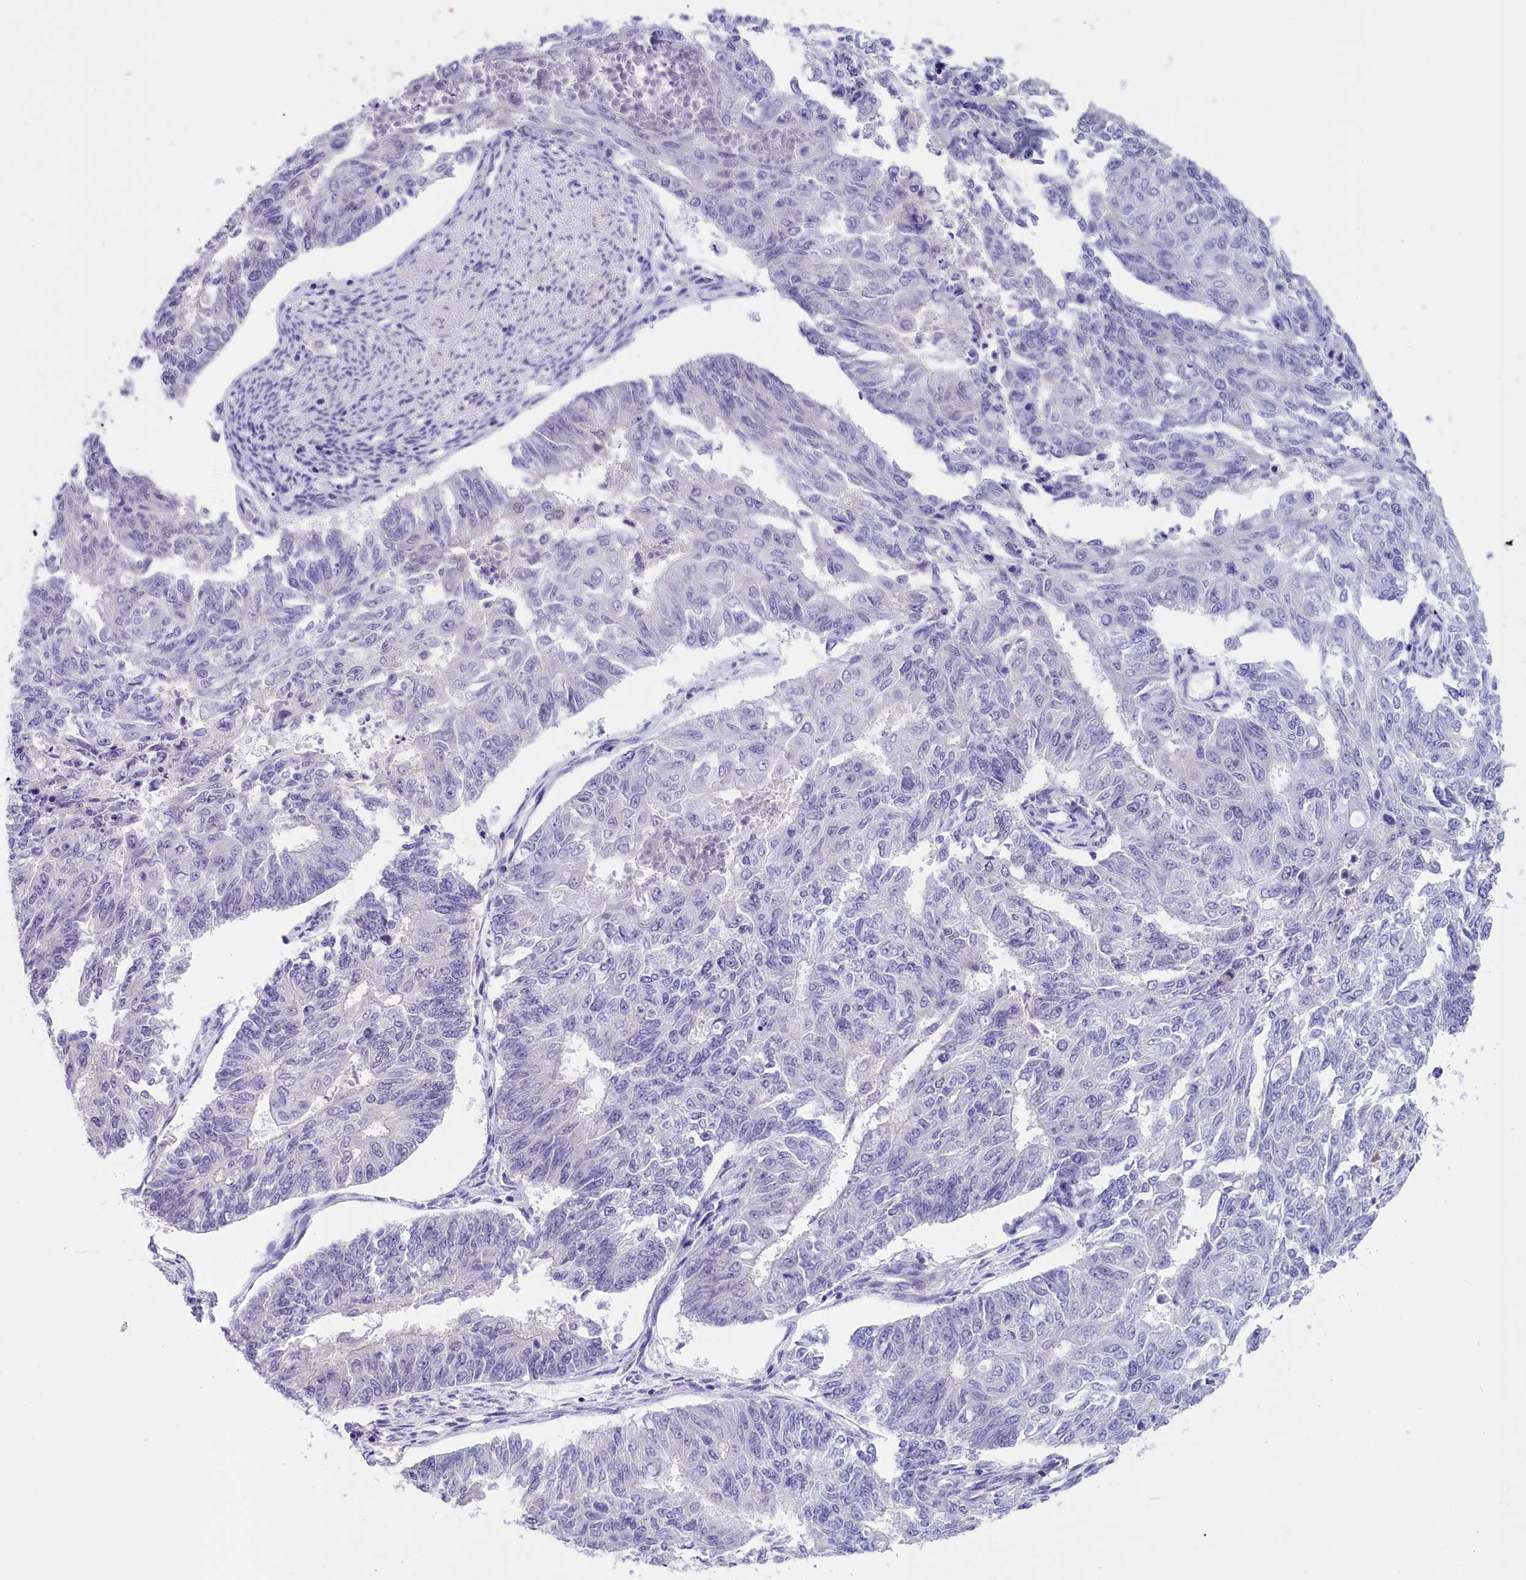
{"staining": {"intensity": "negative", "quantity": "none", "location": "none"}, "tissue": "endometrial cancer", "cell_type": "Tumor cells", "image_type": "cancer", "snomed": [{"axis": "morphology", "description": "Adenocarcinoma, NOS"}, {"axis": "topography", "description": "Endometrium"}], "caption": "Endometrial cancer (adenocarcinoma) was stained to show a protein in brown. There is no significant positivity in tumor cells.", "gene": "ABAT", "patient": {"sex": "female", "age": 32}}